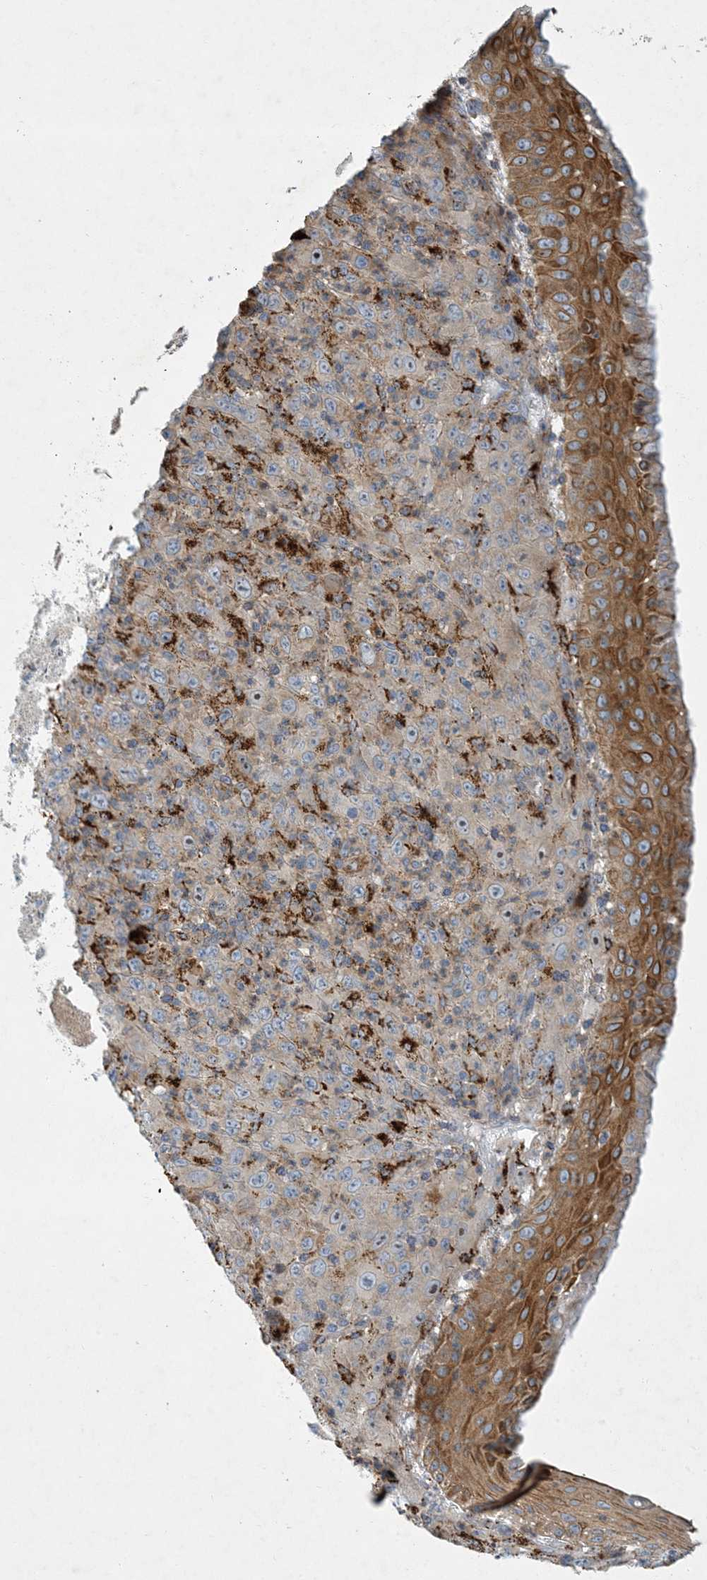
{"staining": {"intensity": "weak", "quantity": "<25%", "location": "cytoplasmic/membranous"}, "tissue": "melanoma", "cell_type": "Tumor cells", "image_type": "cancer", "snomed": [{"axis": "morphology", "description": "Malignant melanoma, Metastatic site"}, {"axis": "topography", "description": "Skin"}], "caption": "High magnification brightfield microscopy of melanoma stained with DAB (brown) and counterstained with hematoxylin (blue): tumor cells show no significant positivity.", "gene": "LTN1", "patient": {"sex": "female", "age": 56}}